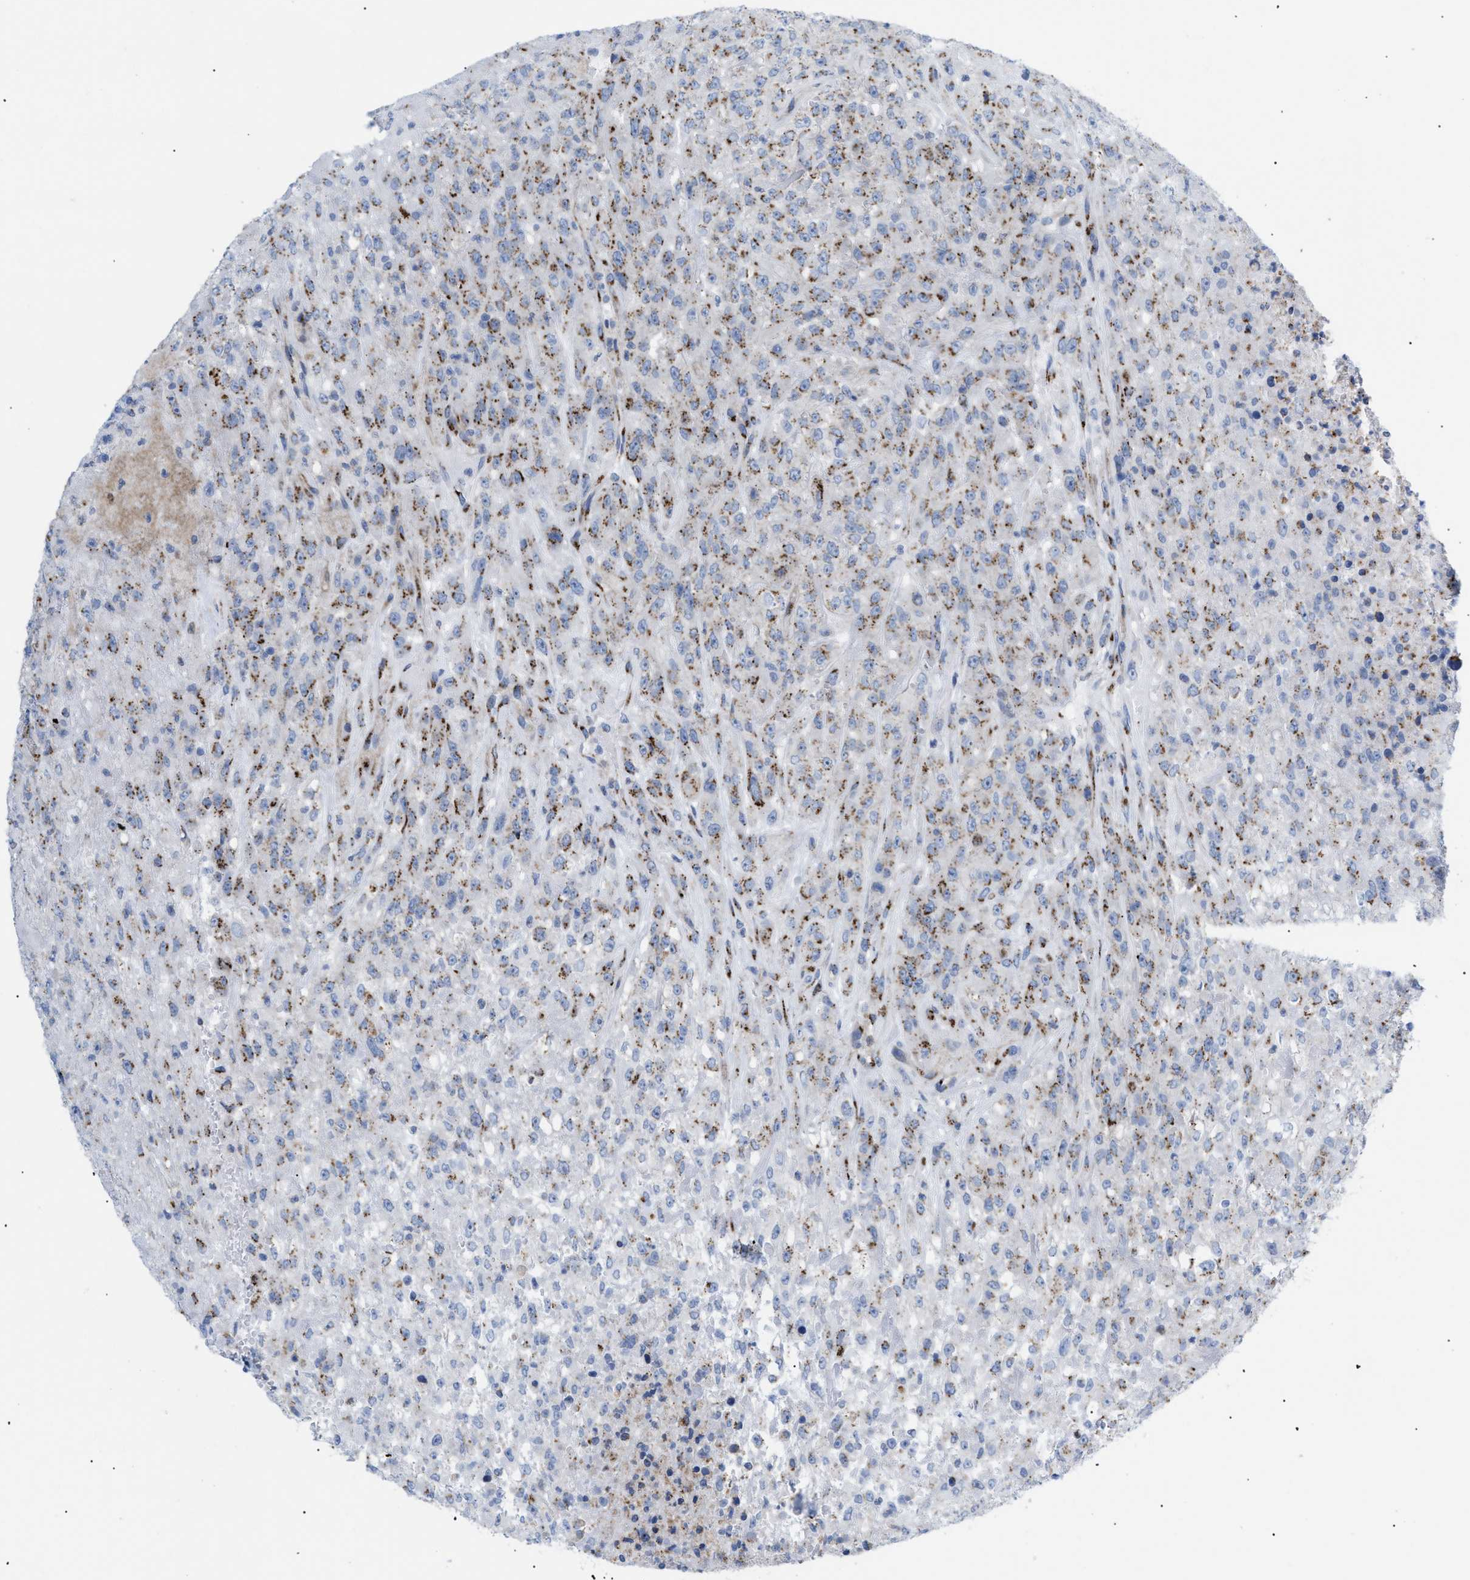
{"staining": {"intensity": "moderate", "quantity": ">75%", "location": "cytoplasmic/membranous"}, "tissue": "urothelial cancer", "cell_type": "Tumor cells", "image_type": "cancer", "snomed": [{"axis": "morphology", "description": "Urothelial carcinoma, High grade"}, {"axis": "topography", "description": "Urinary bladder"}], "caption": "Human urothelial carcinoma (high-grade) stained with a brown dye displays moderate cytoplasmic/membranous positive expression in about >75% of tumor cells.", "gene": "TMEM17", "patient": {"sex": "male", "age": 46}}